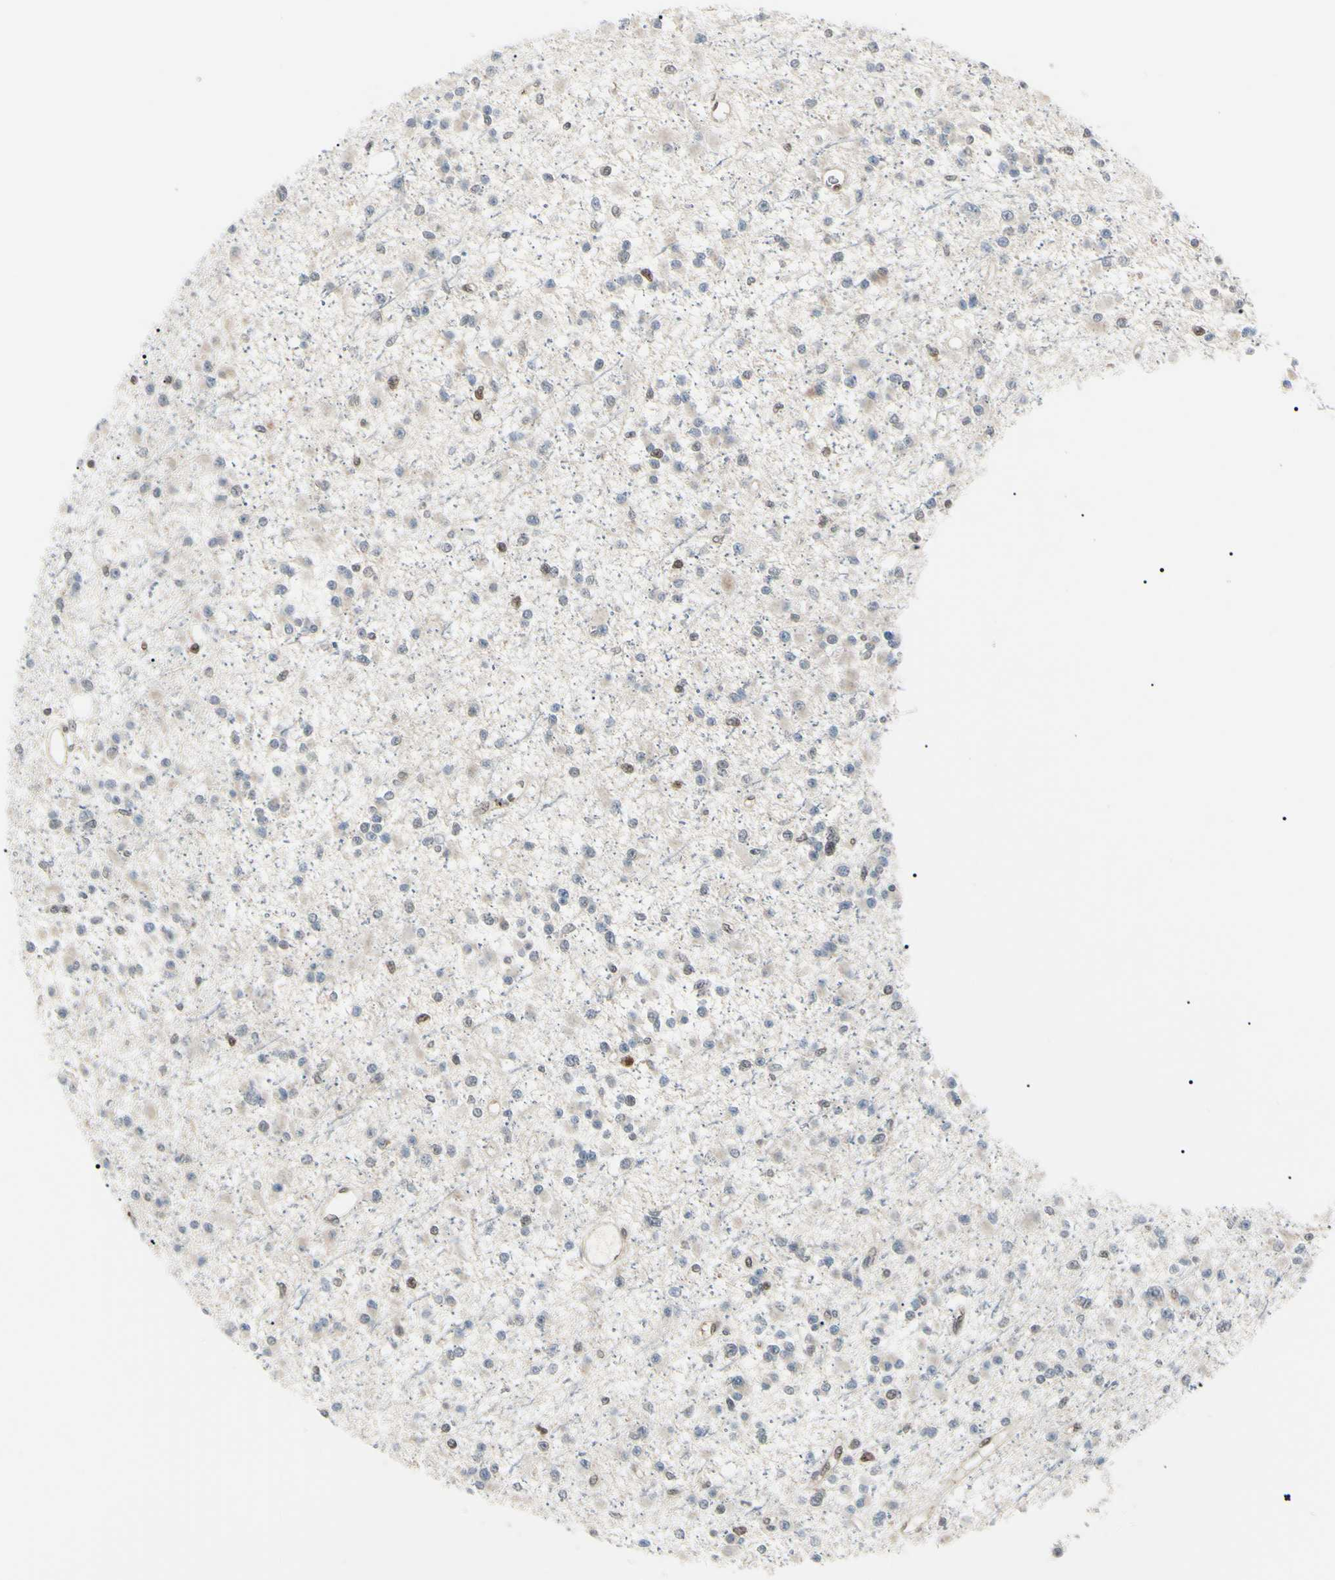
{"staining": {"intensity": "negative", "quantity": "none", "location": "none"}, "tissue": "glioma", "cell_type": "Tumor cells", "image_type": "cancer", "snomed": [{"axis": "morphology", "description": "Glioma, malignant, Low grade"}, {"axis": "topography", "description": "Brain"}], "caption": "A histopathology image of human malignant glioma (low-grade) is negative for staining in tumor cells. Brightfield microscopy of immunohistochemistry (IHC) stained with DAB (brown) and hematoxylin (blue), captured at high magnification.", "gene": "PGK1", "patient": {"sex": "female", "age": 22}}